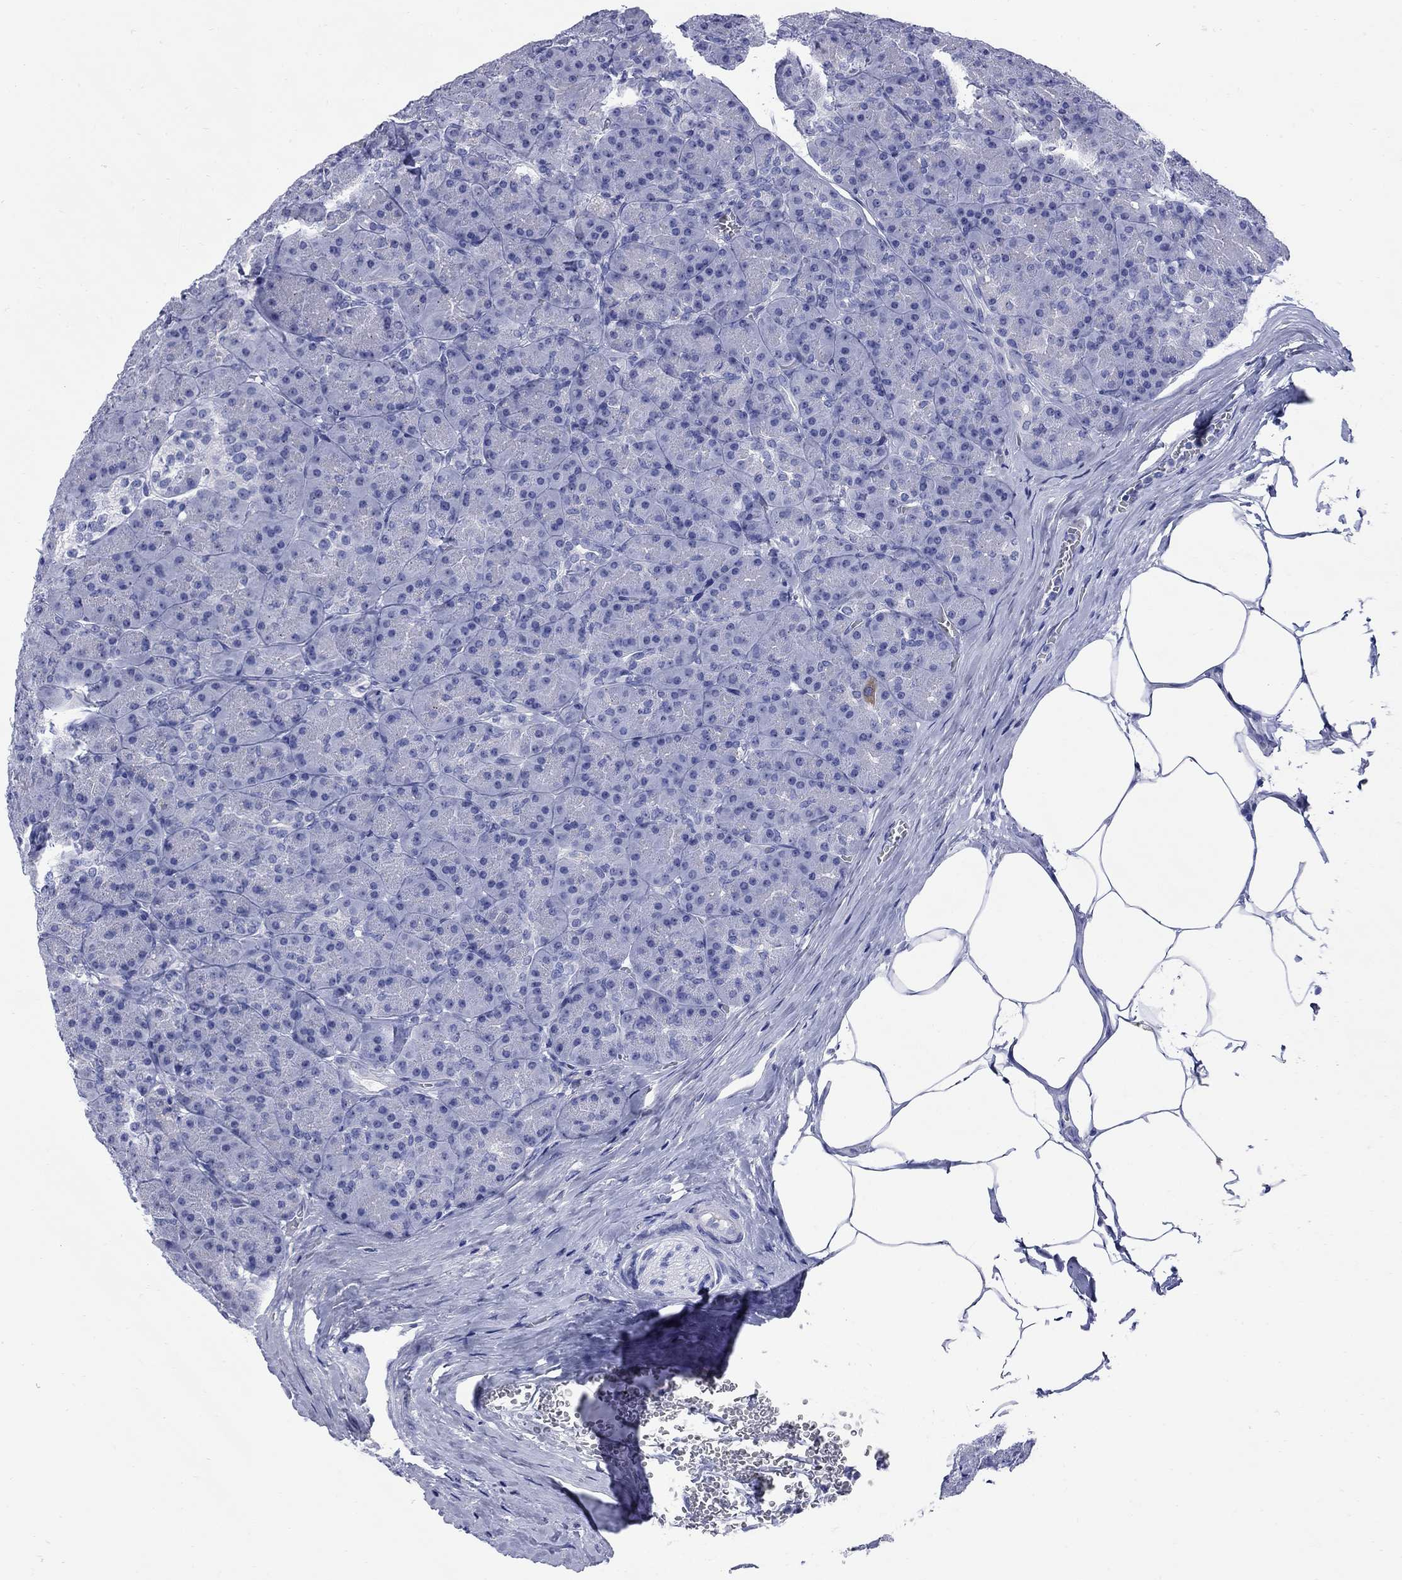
{"staining": {"intensity": "moderate", "quantity": "<25%", "location": "cytoplasmic/membranous"}, "tissue": "pancreas", "cell_type": "Exocrine glandular cells", "image_type": "normal", "snomed": [{"axis": "morphology", "description": "Normal tissue, NOS"}, {"axis": "topography", "description": "Pancreas"}], "caption": "Immunohistochemical staining of benign pancreas reveals moderate cytoplasmic/membranous protein positivity in approximately <25% of exocrine glandular cells.", "gene": "TACC3", "patient": {"sex": "male", "age": 57}}